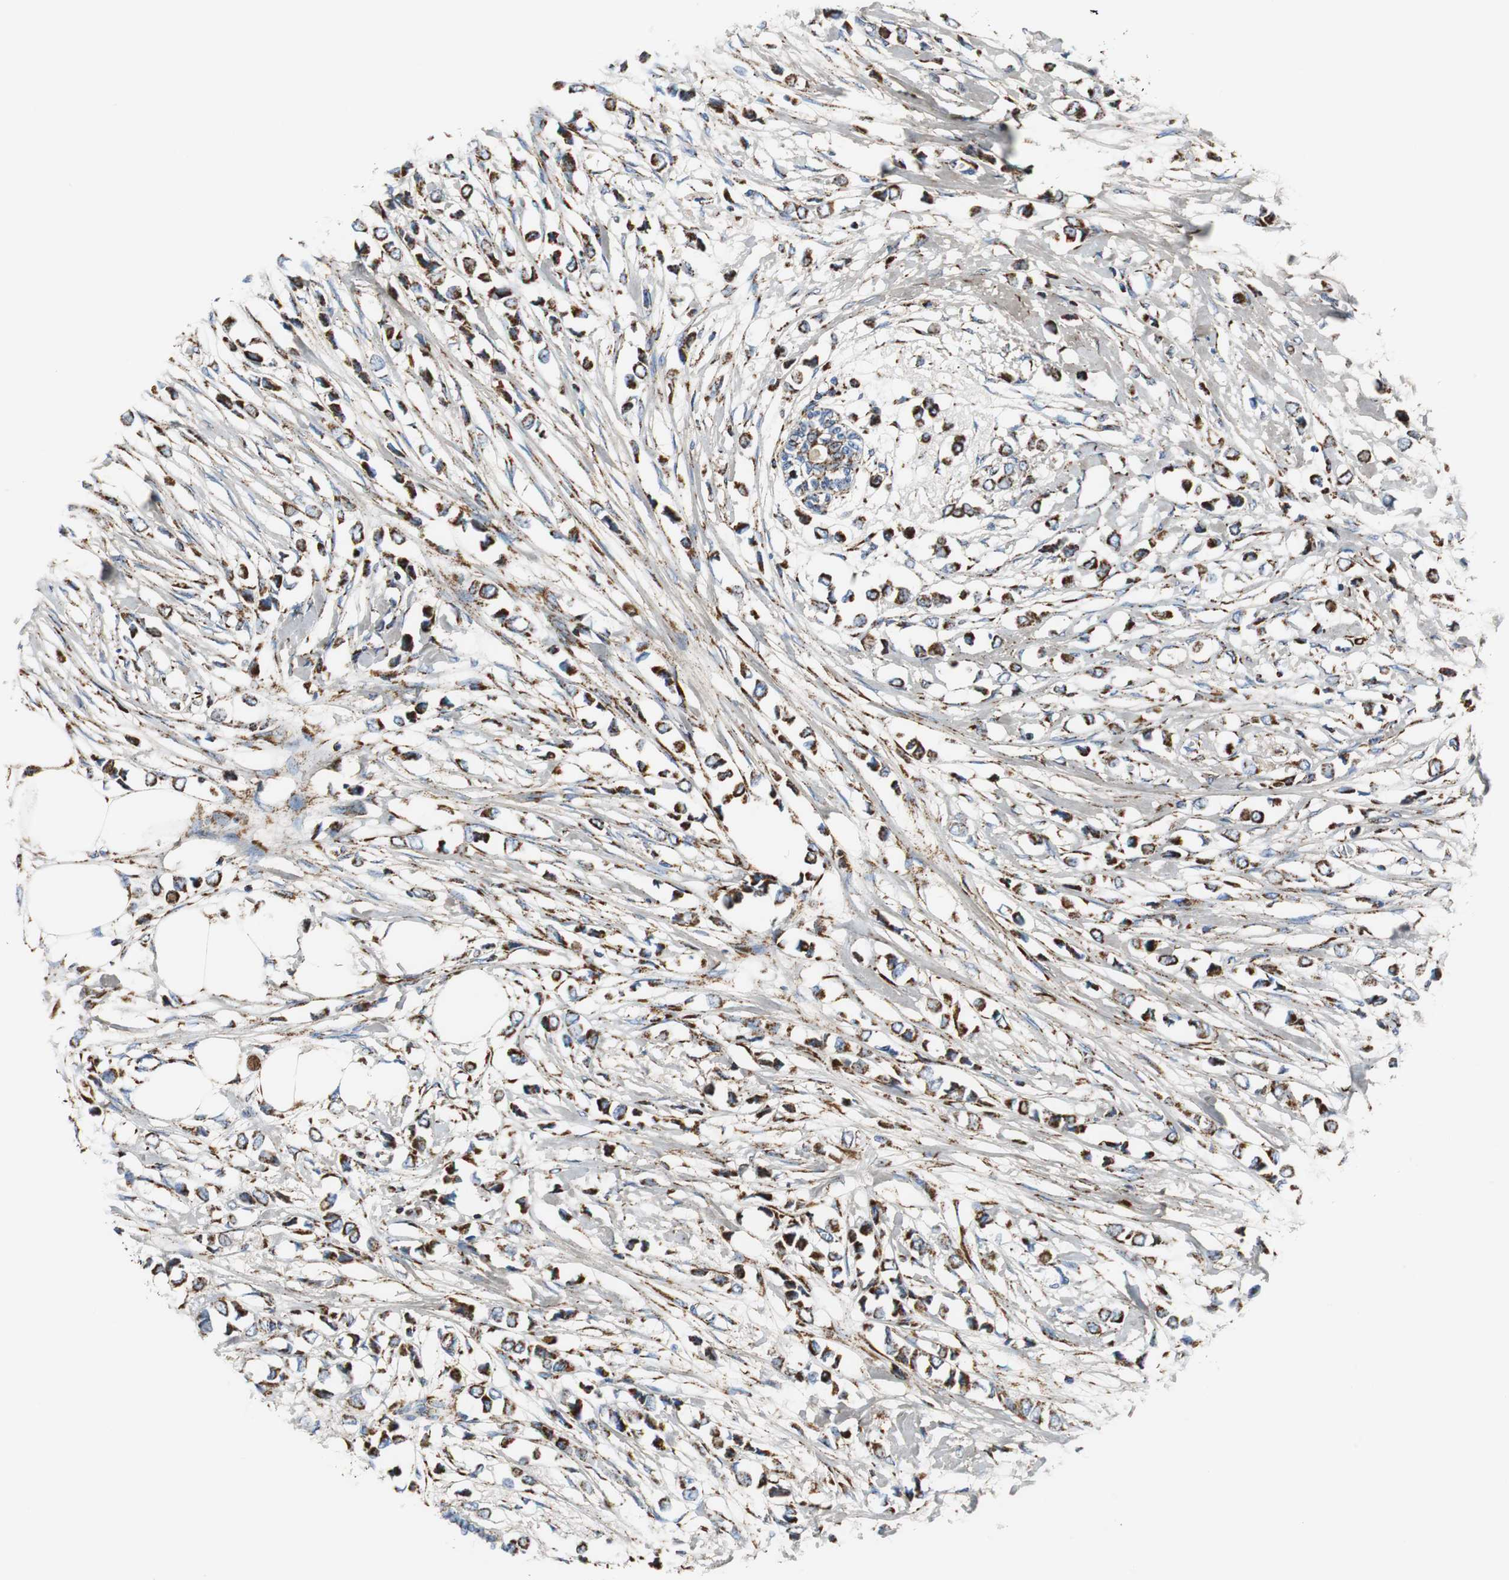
{"staining": {"intensity": "strong", "quantity": ">75%", "location": "cytoplasmic/membranous"}, "tissue": "breast cancer", "cell_type": "Tumor cells", "image_type": "cancer", "snomed": [{"axis": "morphology", "description": "Lobular carcinoma"}, {"axis": "topography", "description": "Breast"}], "caption": "DAB immunohistochemical staining of lobular carcinoma (breast) reveals strong cytoplasmic/membranous protein positivity in about >75% of tumor cells.", "gene": "C1QTNF7", "patient": {"sex": "female", "age": 51}}